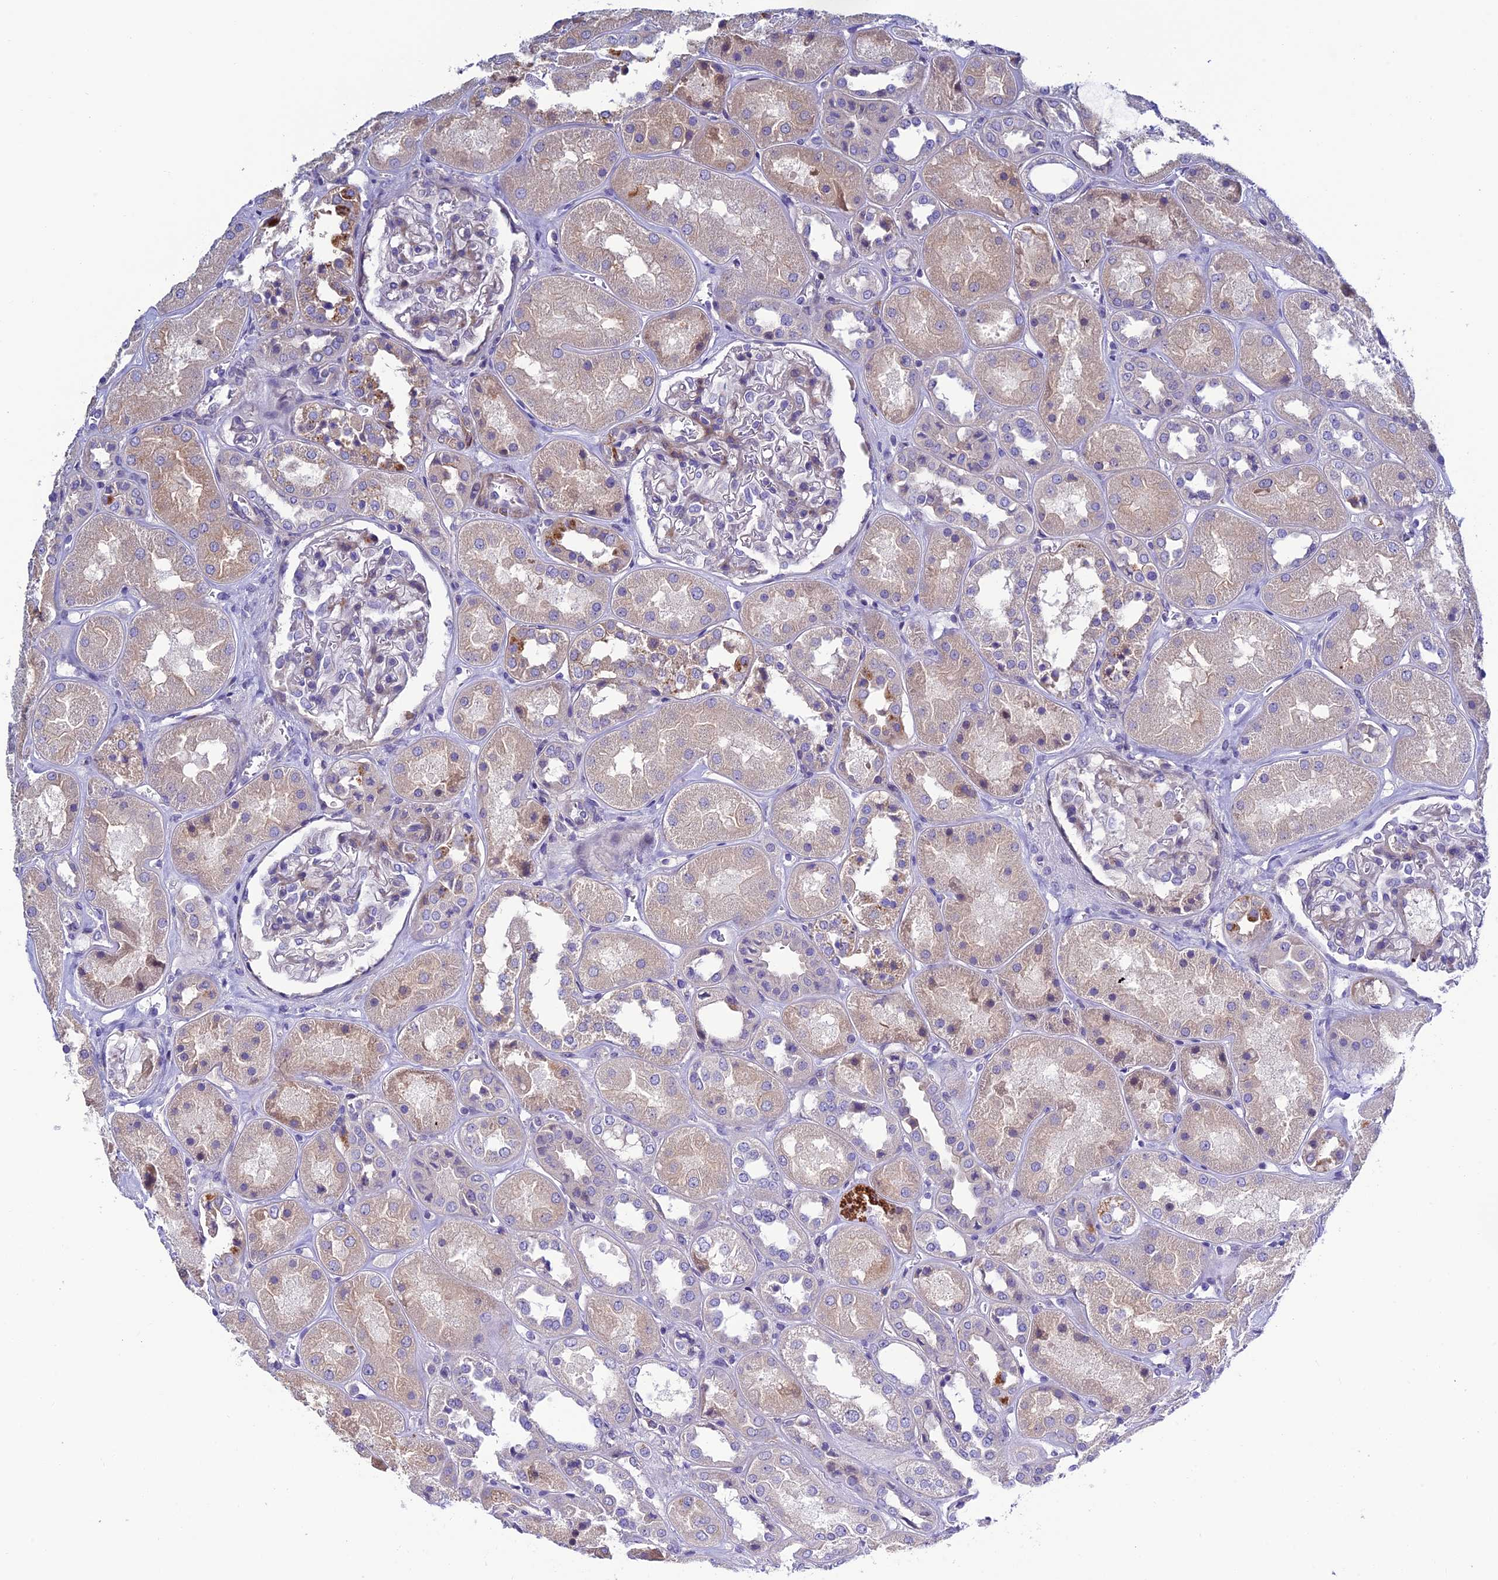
{"staining": {"intensity": "negative", "quantity": "none", "location": "none"}, "tissue": "kidney", "cell_type": "Cells in glomeruli", "image_type": "normal", "snomed": [{"axis": "morphology", "description": "Normal tissue, NOS"}, {"axis": "topography", "description": "Kidney"}], "caption": "DAB (3,3'-diaminobenzidine) immunohistochemical staining of unremarkable kidney shows no significant staining in cells in glomeruli. Brightfield microscopy of IHC stained with DAB (3,3'-diaminobenzidine) (brown) and hematoxylin (blue), captured at high magnification.", "gene": "FAM178B", "patient": {"sex": "male", "age": 70}}